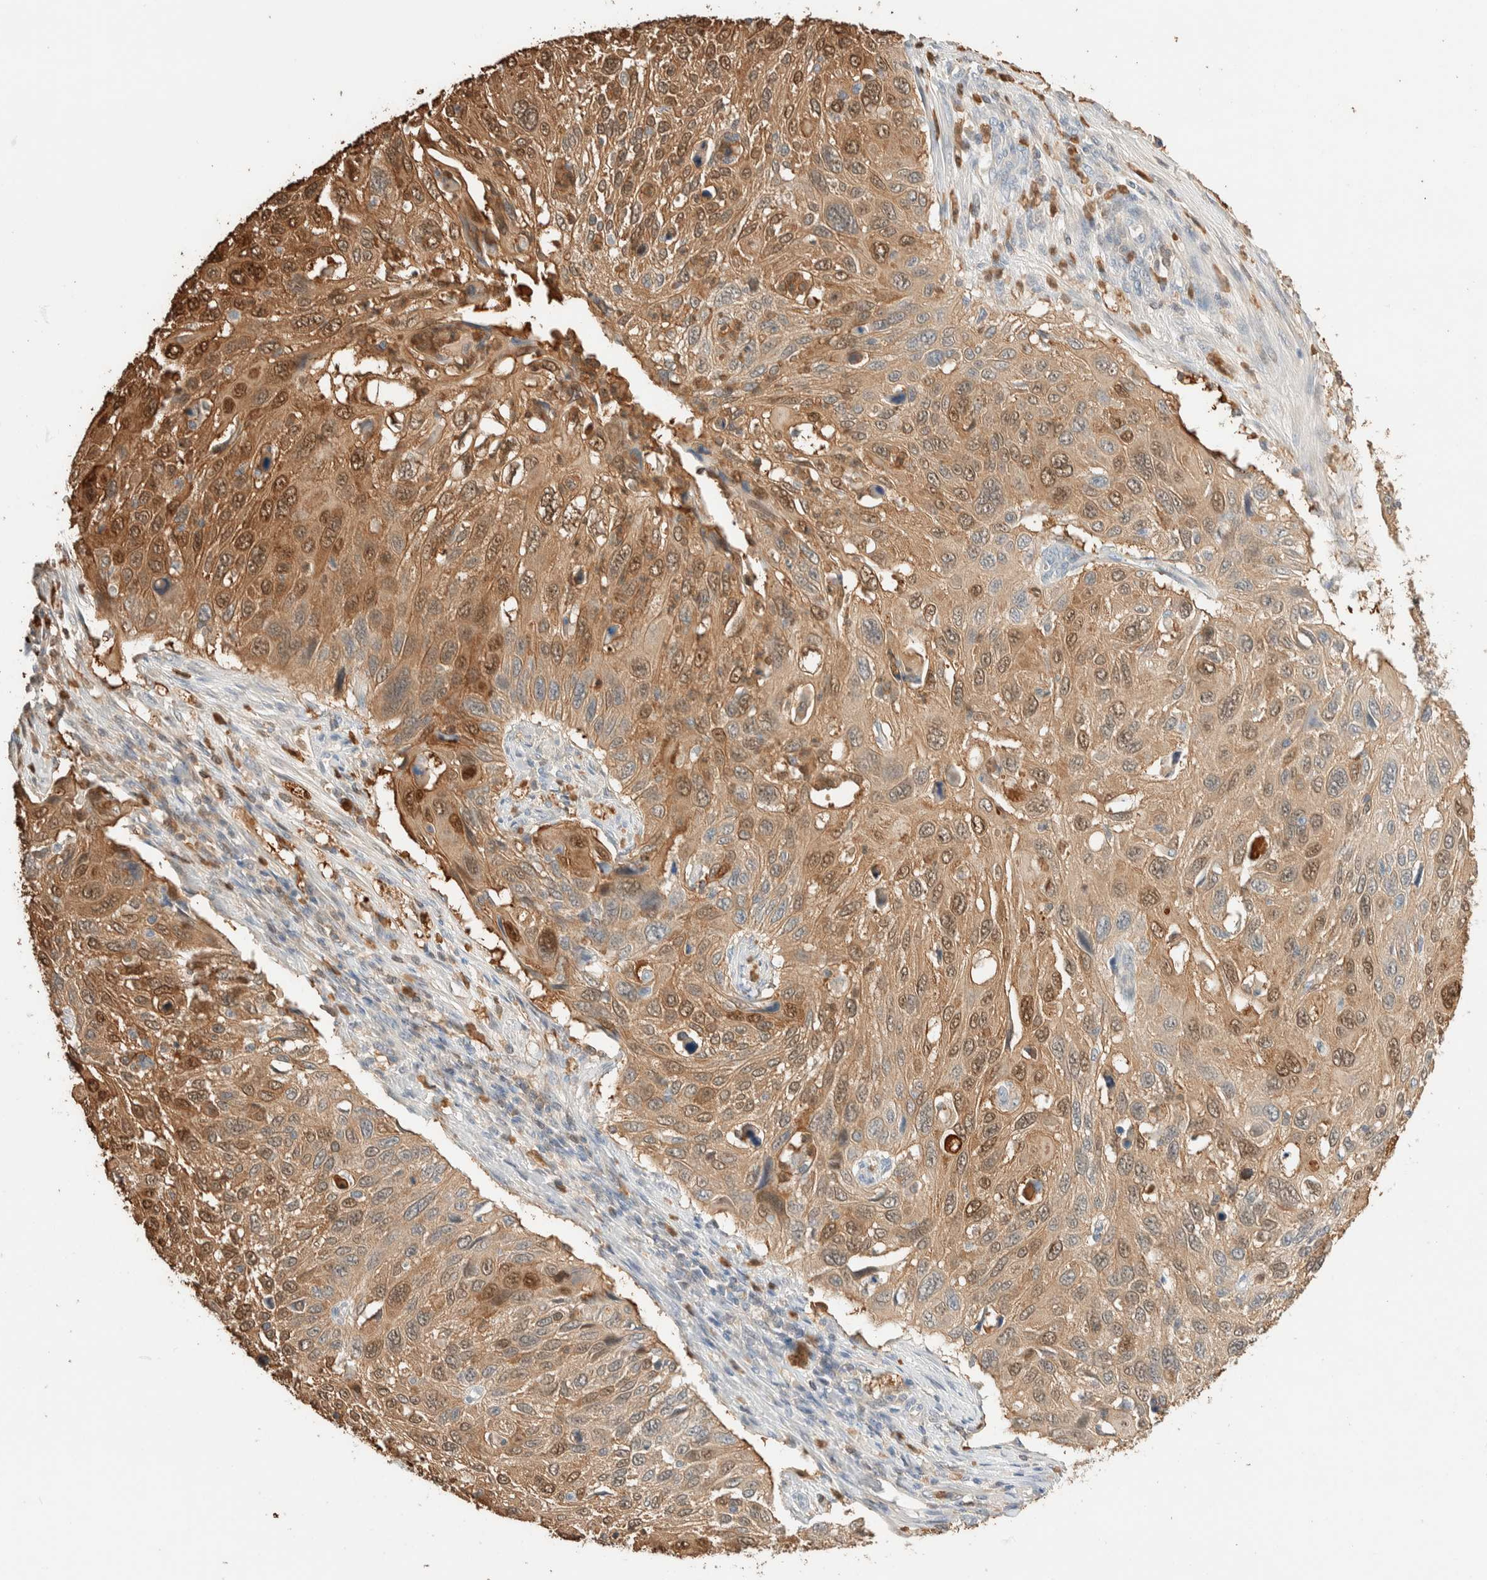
{"staining": {"intensity": "moderate", "quantity": ">75%", "location": "cytoplasmic/membranous,nuclear"}, "tissue": "cervical cancer", "cell_type": "Tumor cells", "image_type": "cancer", "snomed": [{"axis": "morphology", "description": "Squamous cell carcinoma, NOS"}, {"axis": "topography", "description": "Cervix"}], "caption": "Immunohistochemistry (IHC) of squamous cell carcinoma (cervical) reveals medium levels of moderate cytoplasmic/membranous and nuclear expression in about >75% of tumor cells. (Brightfield microscopy of DAB IHC at high magnification).", "gene": "SETD4", "patient": {"sex": "female", "age": 70}}